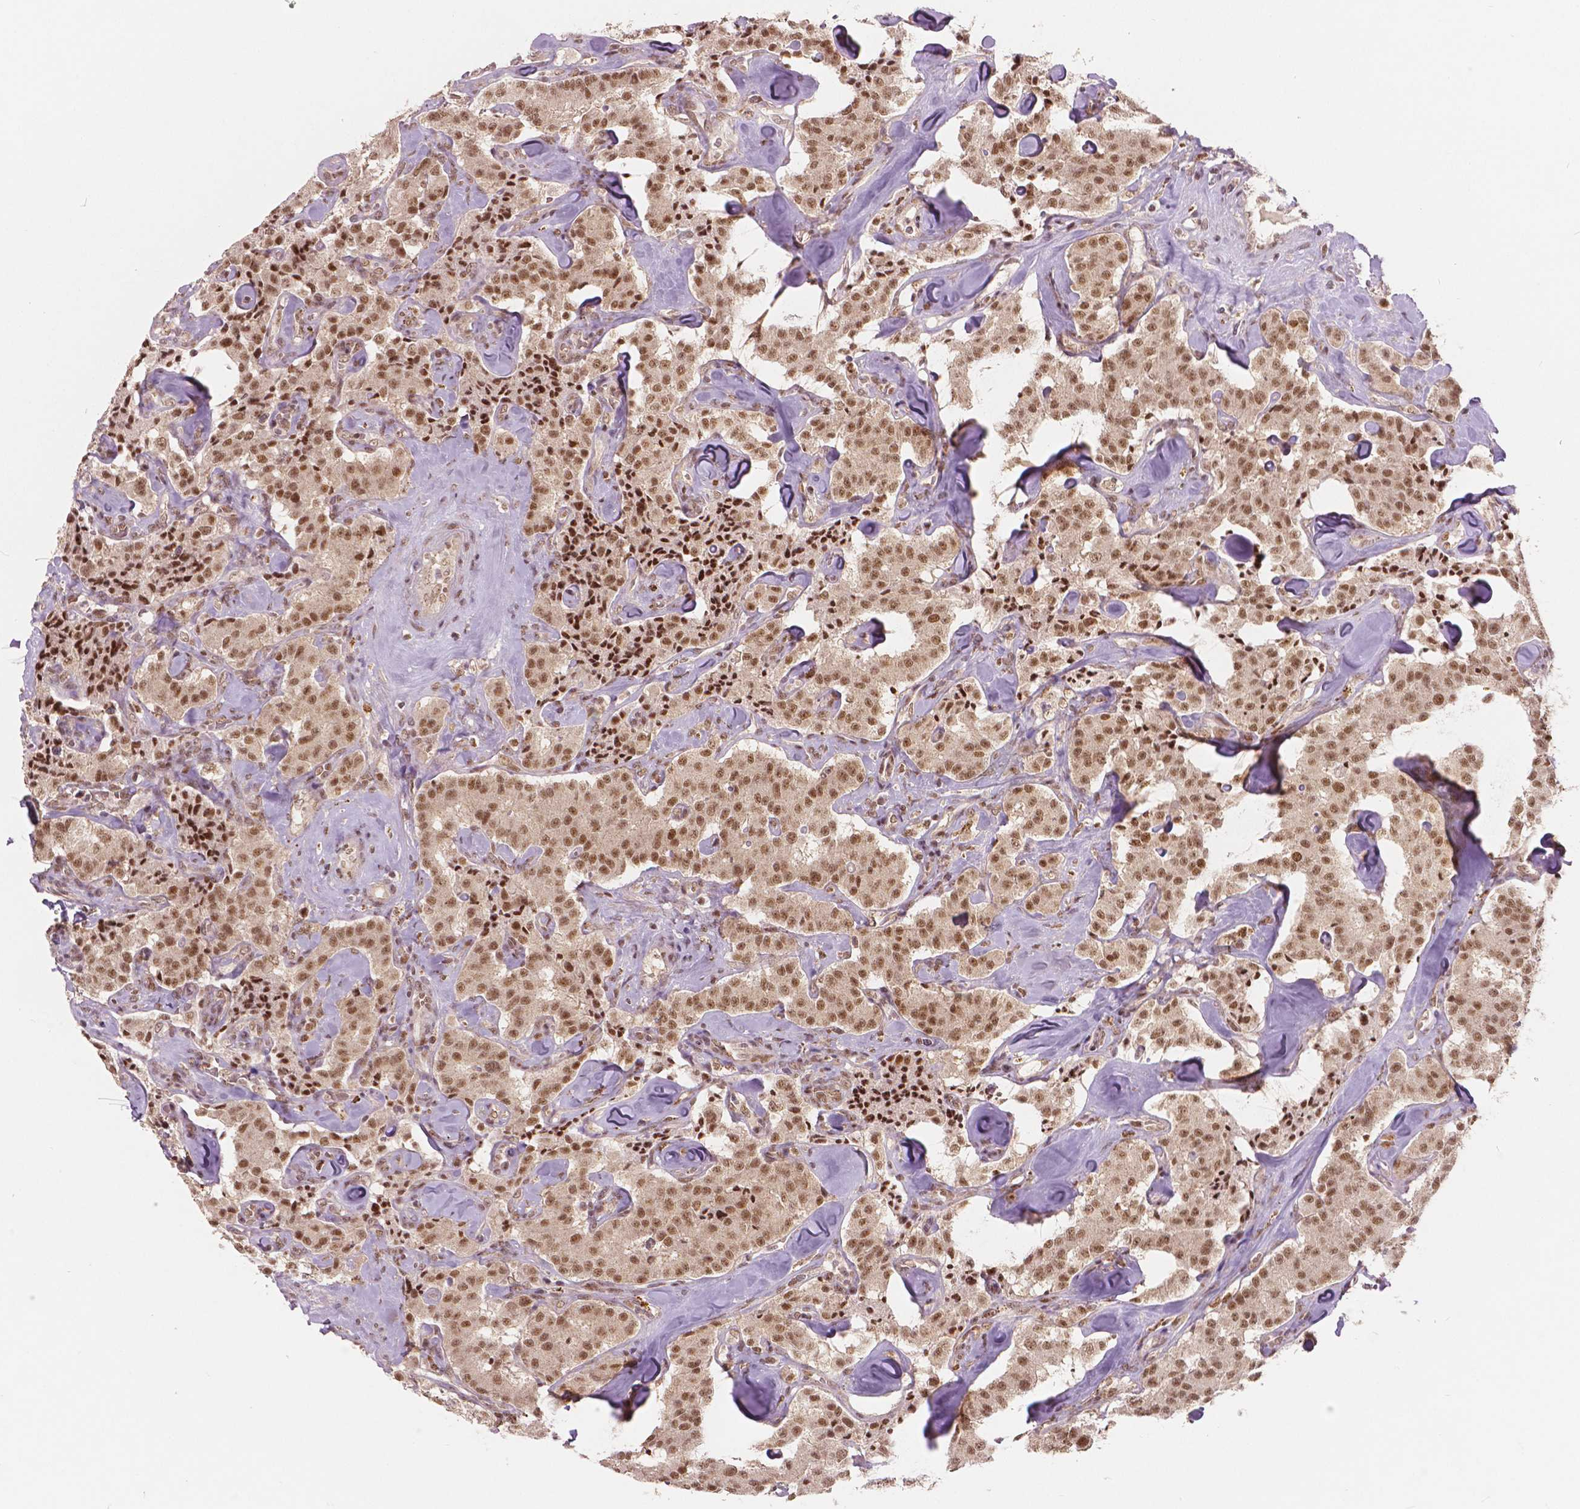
{"staining": {"intensity": "moderate", "quantity": ">75%", "location": "nuclear"}, "tissue": "carcinoid", "cell_type": "Tumor cells", "image_type": "cancer", "snomed": [{"axis": "morphology", "description": "Carcinoid, malignant, NOS"}, {"axis": "topography", "description": "Pancreas"}], "caption": "Carcinoid stained for a protein displays moderate nuclear positivity in tumor cells. The staining was performed using DAB, with brown indicating positive protein expression. Nuclei are stained blue with hematoxylin.", "gene": "NSD2", "patient": {"sex": "male", "age": 41}}